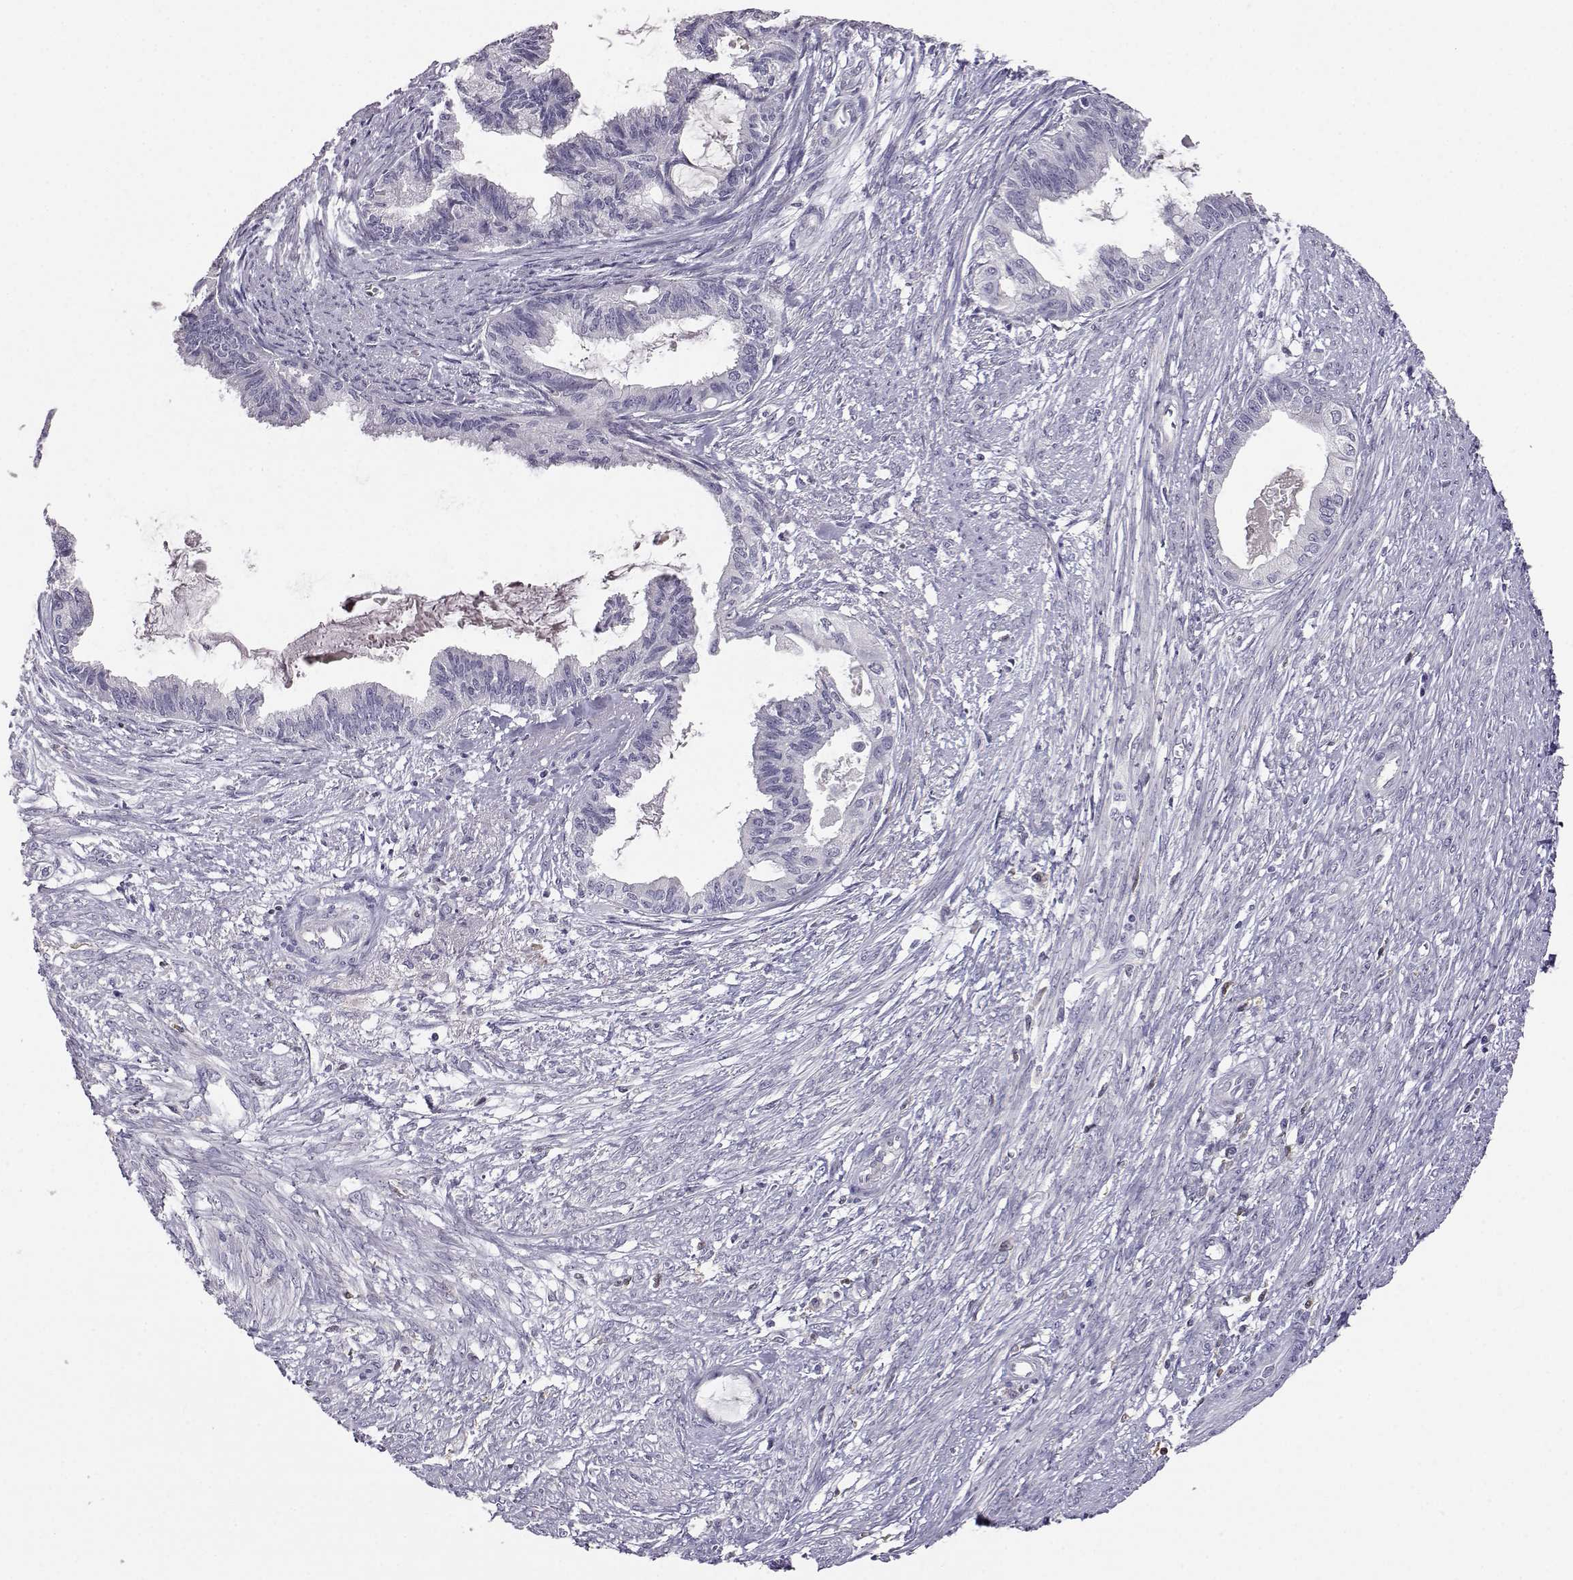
{"staining": {"intensity": "negative", "quantity": "none", "location": "none"}, "tissue": "endometrial cancer", "cell_type": "Tumor cells", "image_type": "cancer", "snomed": [{"axis": "morphology", "description": "Adenocarcinoma, NOS"}, {"axis": "topography", "description": "Endometrium"}], "caption": "This is a photomicrograph of IHC staining of adenocarcinoma (endometrial), which shows no positivity in tumor cells.", "gene": "AKR1B1", "patient": {"sex": "female", "age": 86}}